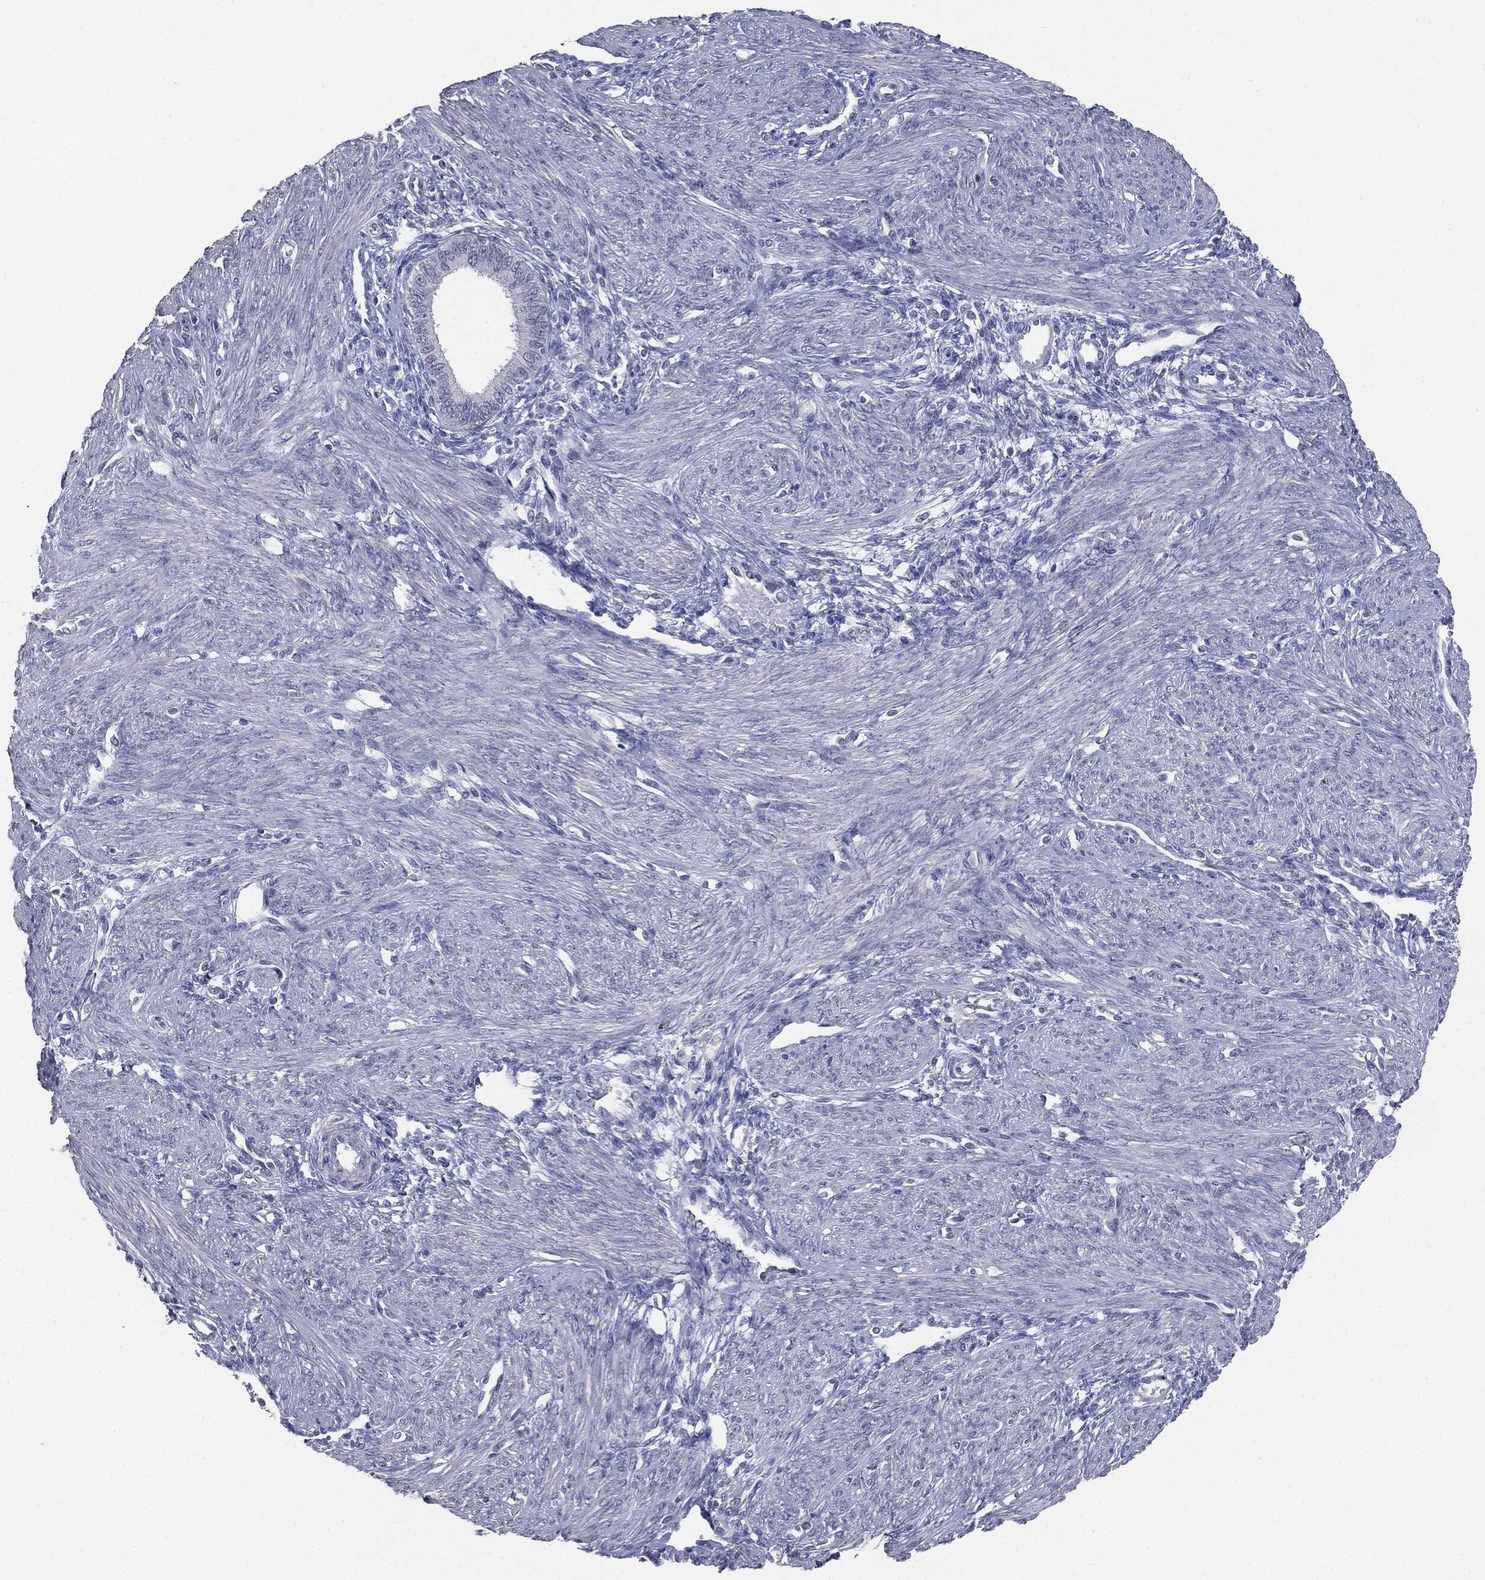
{"staining": {"intensity": "negative", "quantity": "none", "location": "none"}, "tissue": "endometrium", "cell_type": "Cells in endometrial stroma", "image_type": "normal", "snomed": [{"axis": "morphology", "description": "Normal tissue, NOS"}, {"axis": "topography", "description": "Endometrium"}], "caption": "A micrograph of endometrium stained for a protein shows no brown staining in cells in endometrial stroma. (Brightfield microscopy of DAB immunohistochemistry at high magnification).", "gene": "SLC2A2", "patient": {"sex": "female", "age": 39}}